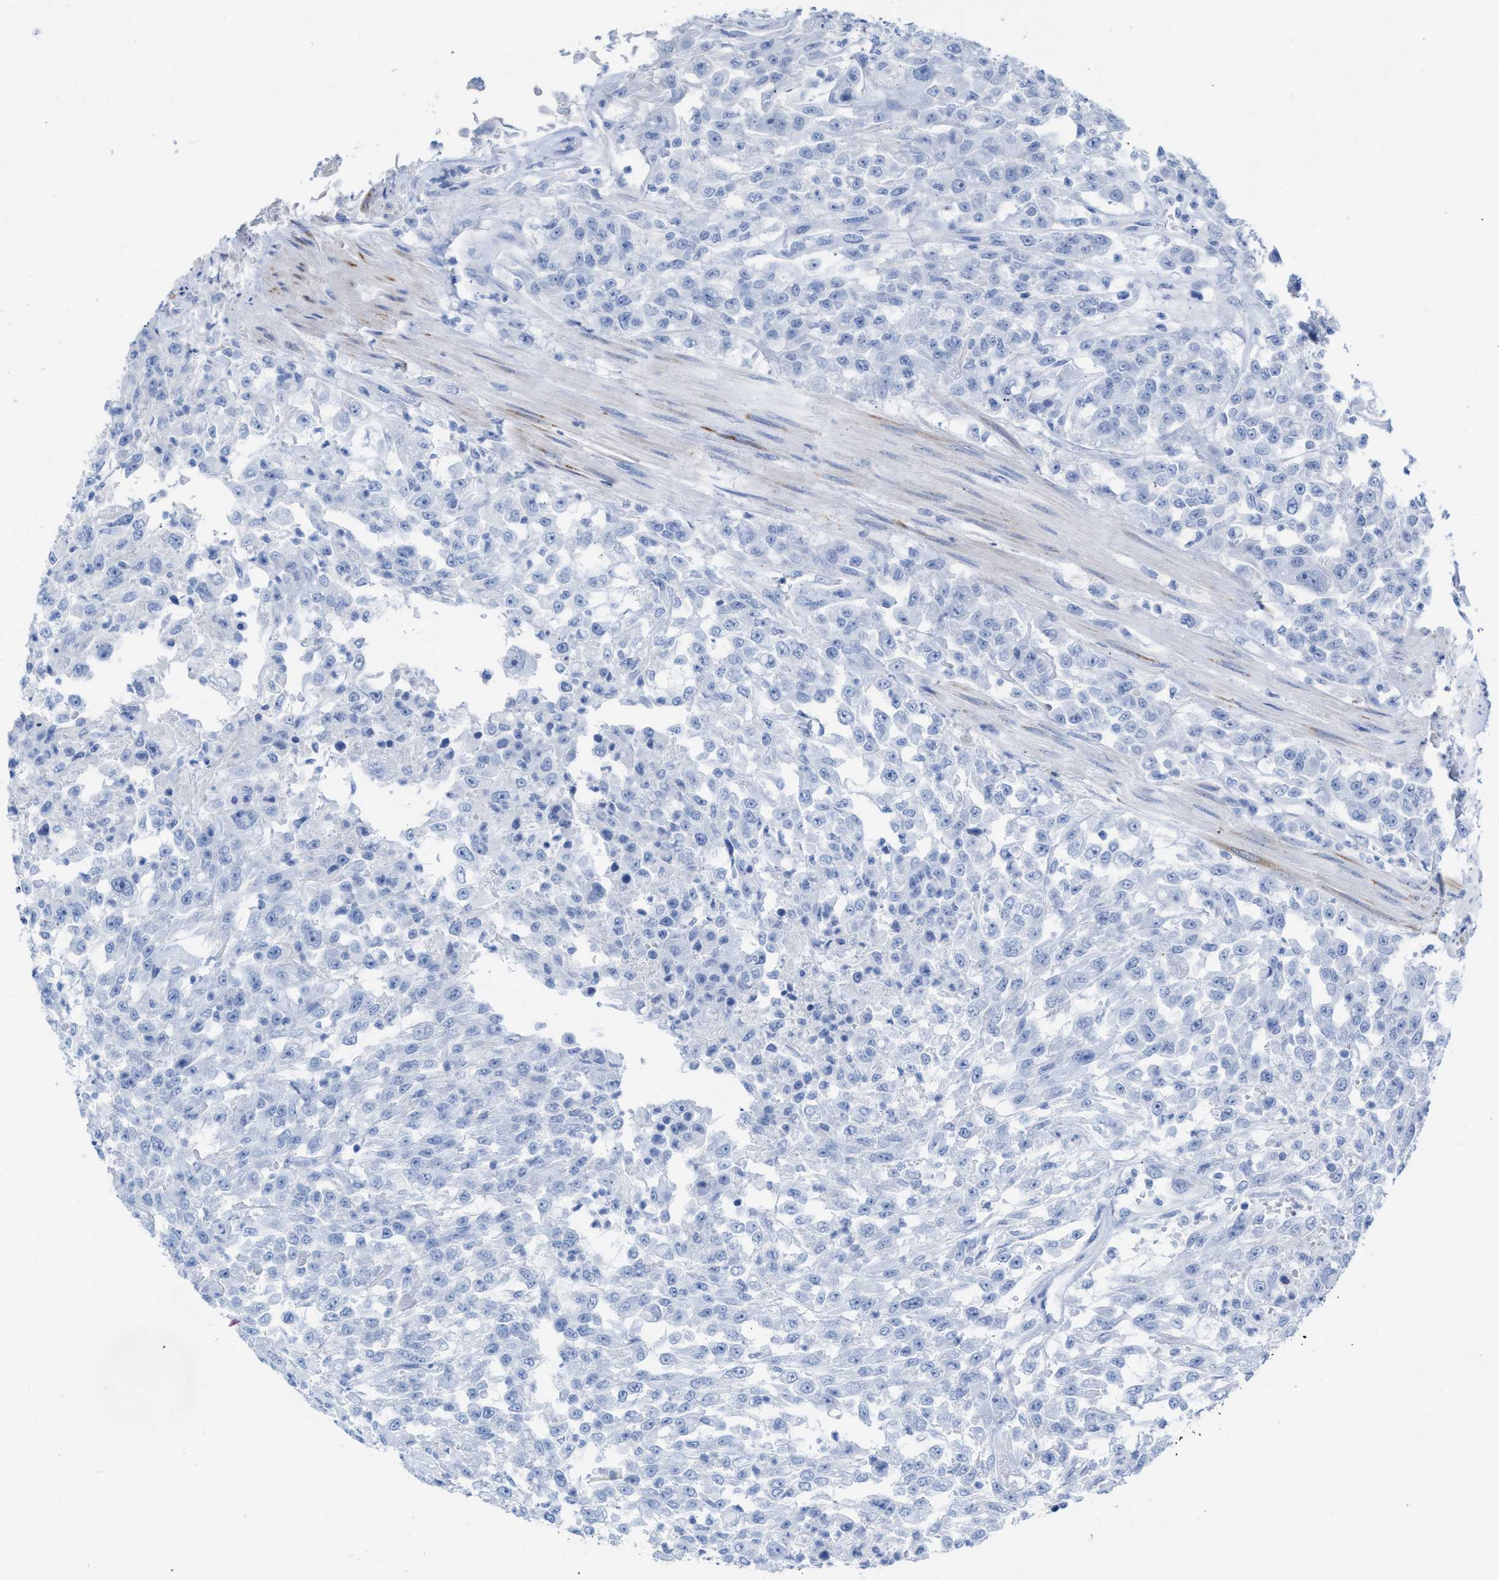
{"staining": {"intensity": "negative", "quantity": "none", "location": "none"}, "tissue": "urothelial cancer", "cell_type": "Tumor cells", "image_type": "cancer", "snomed": [{"axis": "morphology", "description": "Urothelial carcinoma, High grade"}, {"axis": "topography", "description": "Urinary bladder"}], "caption": "Tumor cells show no significant positivity in urothelial cancer.", "gene": "CPA1", "patient": {"sex": "male", "age": 46}}